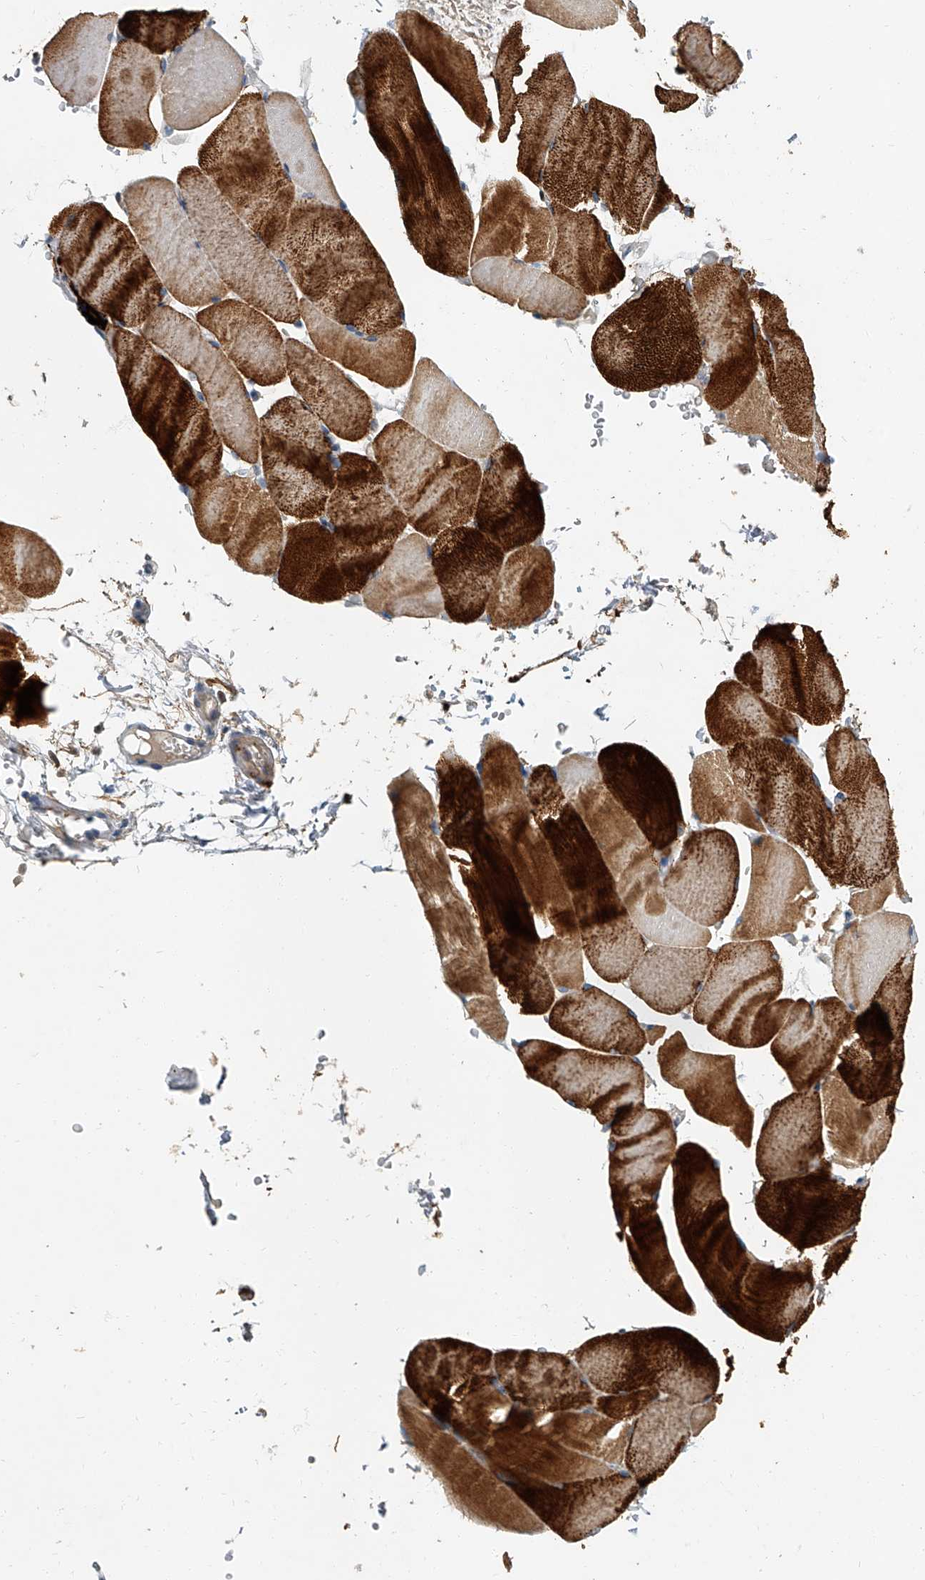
{"staining": {"intensity": "strong", "quantity": ">75%", "location": "cytoplasmic/membranous"}, "tissue": "skeletal muscle", "cell_type": "Myocytes", "image_type": "normal", "snomed": [{"axis": "morphology", "description": "Normal tissue, NOS"}, {"axis": "topography", "description": "Skeletal muscle"}, {"axis": "topography", "description": "Parathyroid gland"}], "caption": "Protein expression by immunohistochemistry exhibits strong cytoplasmic/membranous staining in about >75% of myocytes in unremarkable skeletal muscle.", "gene": "JAG2", "patient": {"sex": "female", "age": 37}}